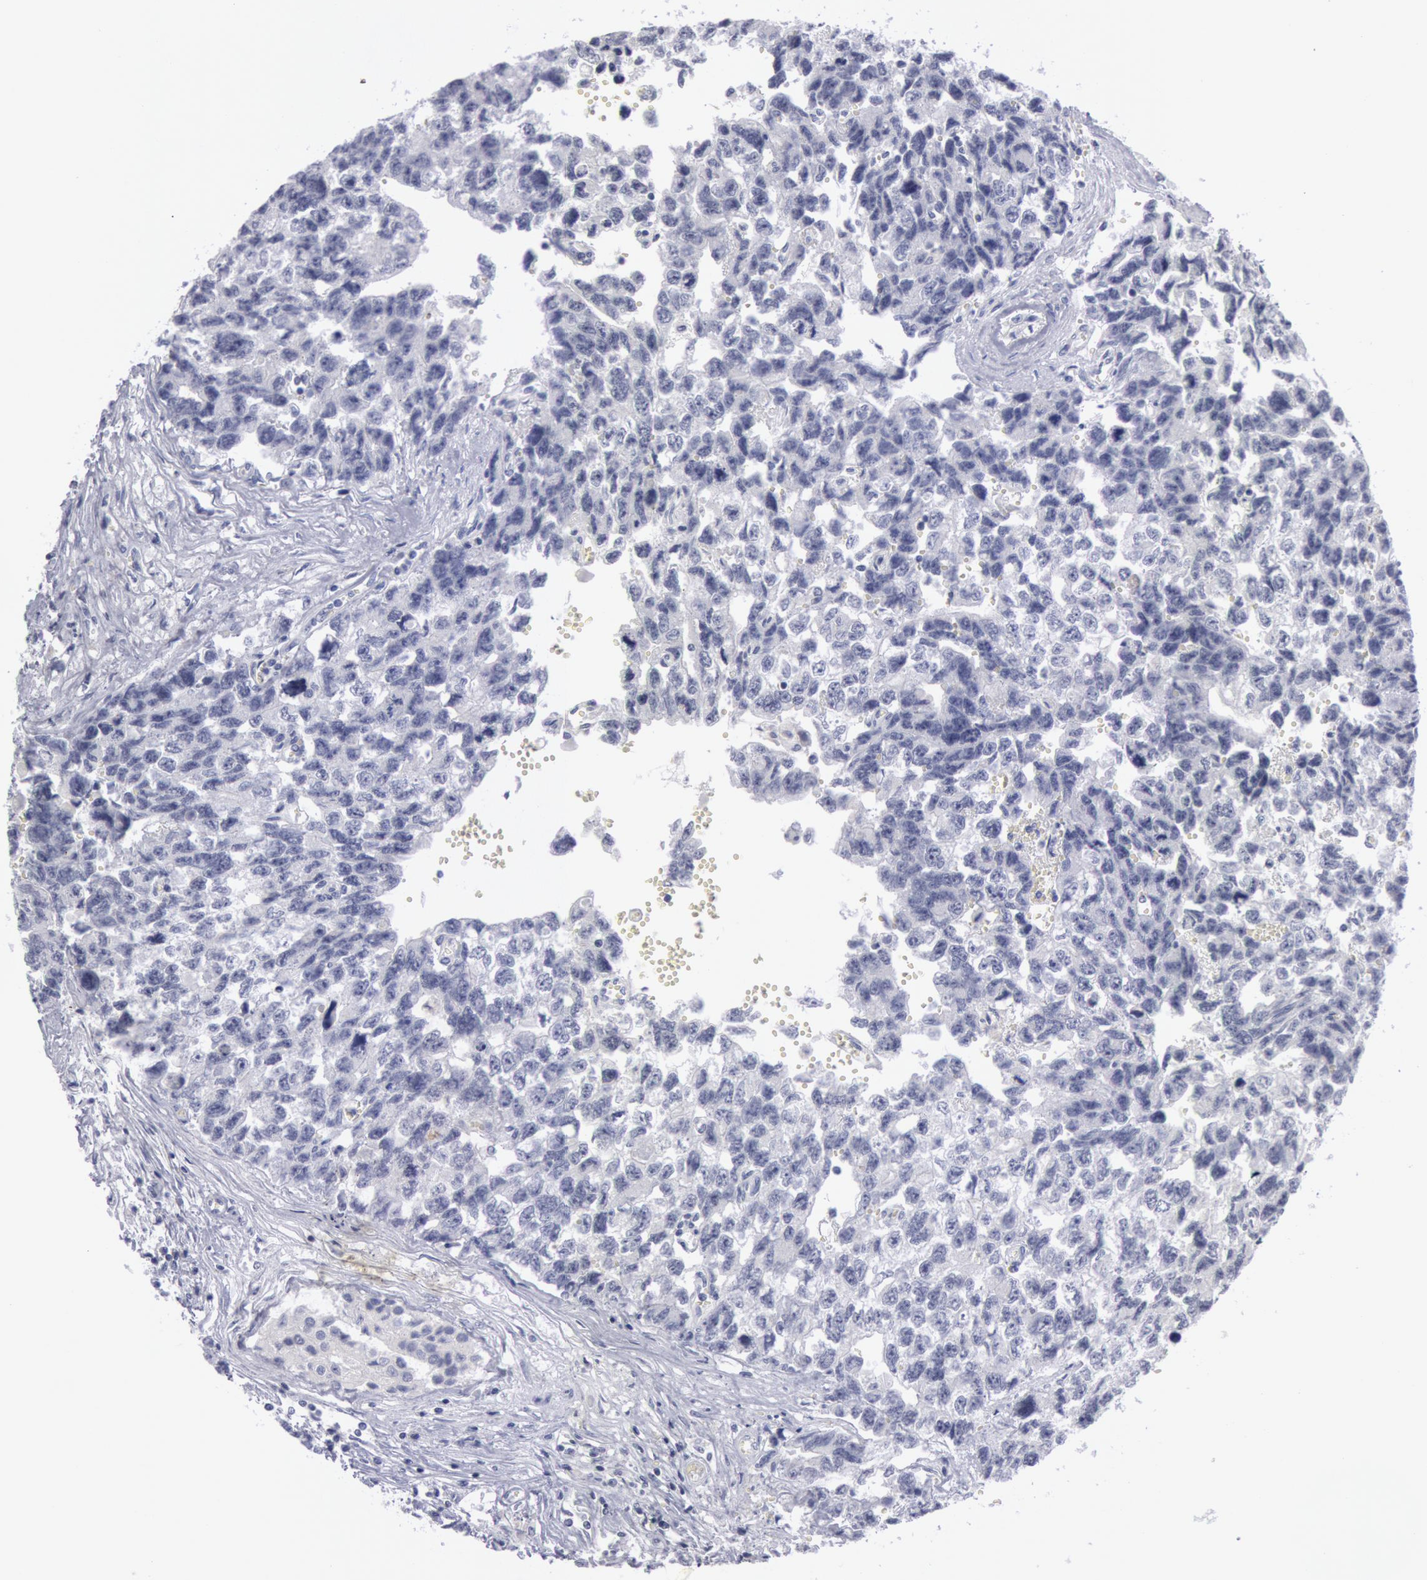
{"staining": {"intensity": "negative", "quantity": "none", "location": "none"}, "tissue": "testis cancer", "cell_type": "Tumor cells", "image_type": "cancer", "snomed": [{"axis": "morphology", "description": "Carcinoma, Embryonal, NOS"}, {"axis": "topography", "description": "Testis"}], "caption": "Immunohistochemical staining of testis cancer reveals no significant expression in tumor cells.", "gene": "KRT16", "patient": {"sex": "male", "age": 31}}